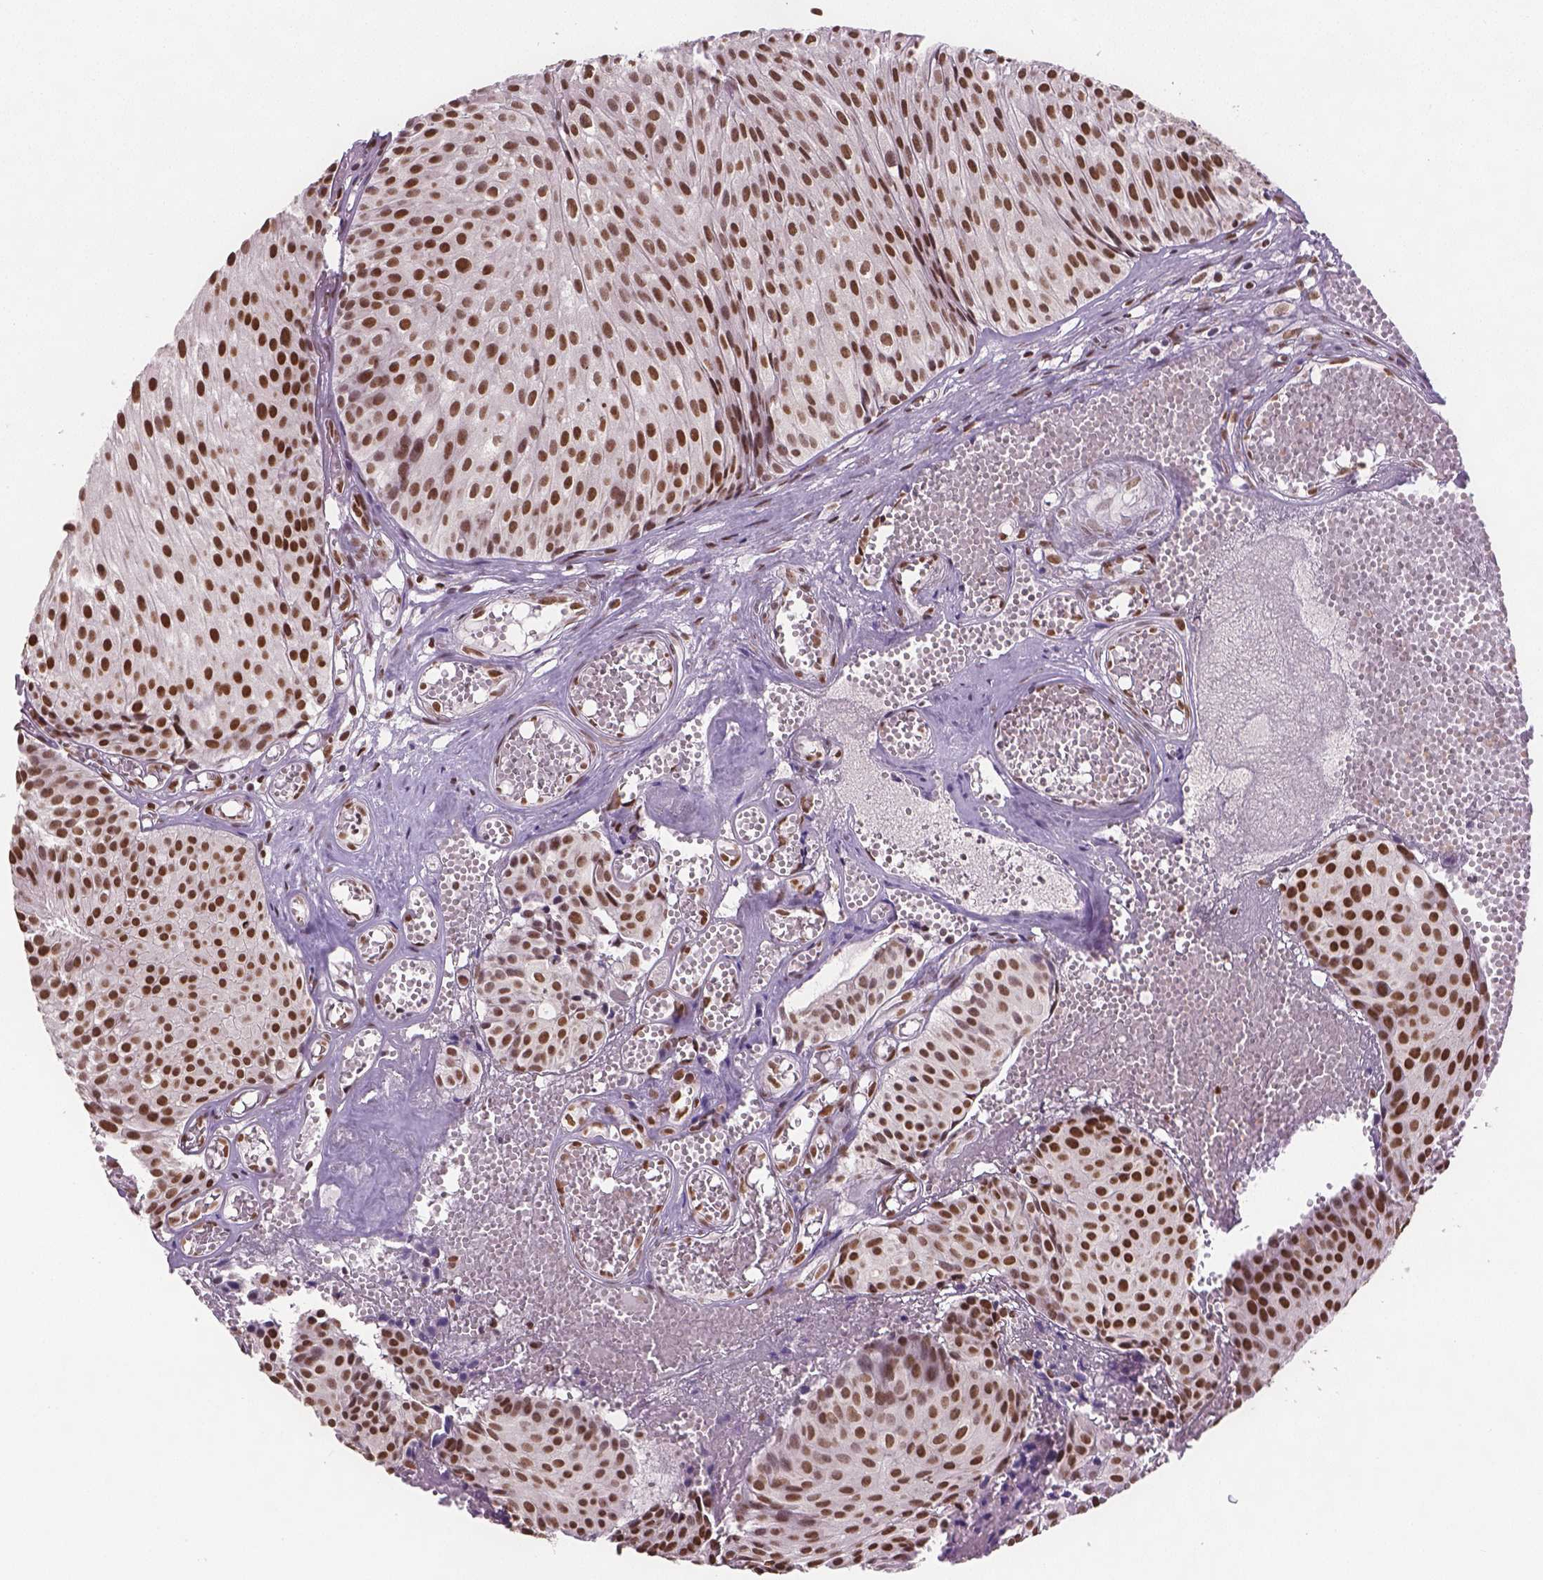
{"staining": {"intensity": "strong", "quantity": ">75%", "location": "nuclear"}, "tissue": "urothelial cancer", "cell_type": "Tumor cells", "image_type": "cancer", "snomed": [{"axis": "morphology", "description": "Urothelial carcinoma, Low grade"}, {"axis": "topography", "description": "Urinary bladder"}], "caption": "Immunohistochemical staining of human urothelial carcinoma (low-grade) exhibits high levels of strong nuclear staining in about >75% of tumor cells.", "gene": "FANCE", "patient": {"sex": "male", "age": 63}}